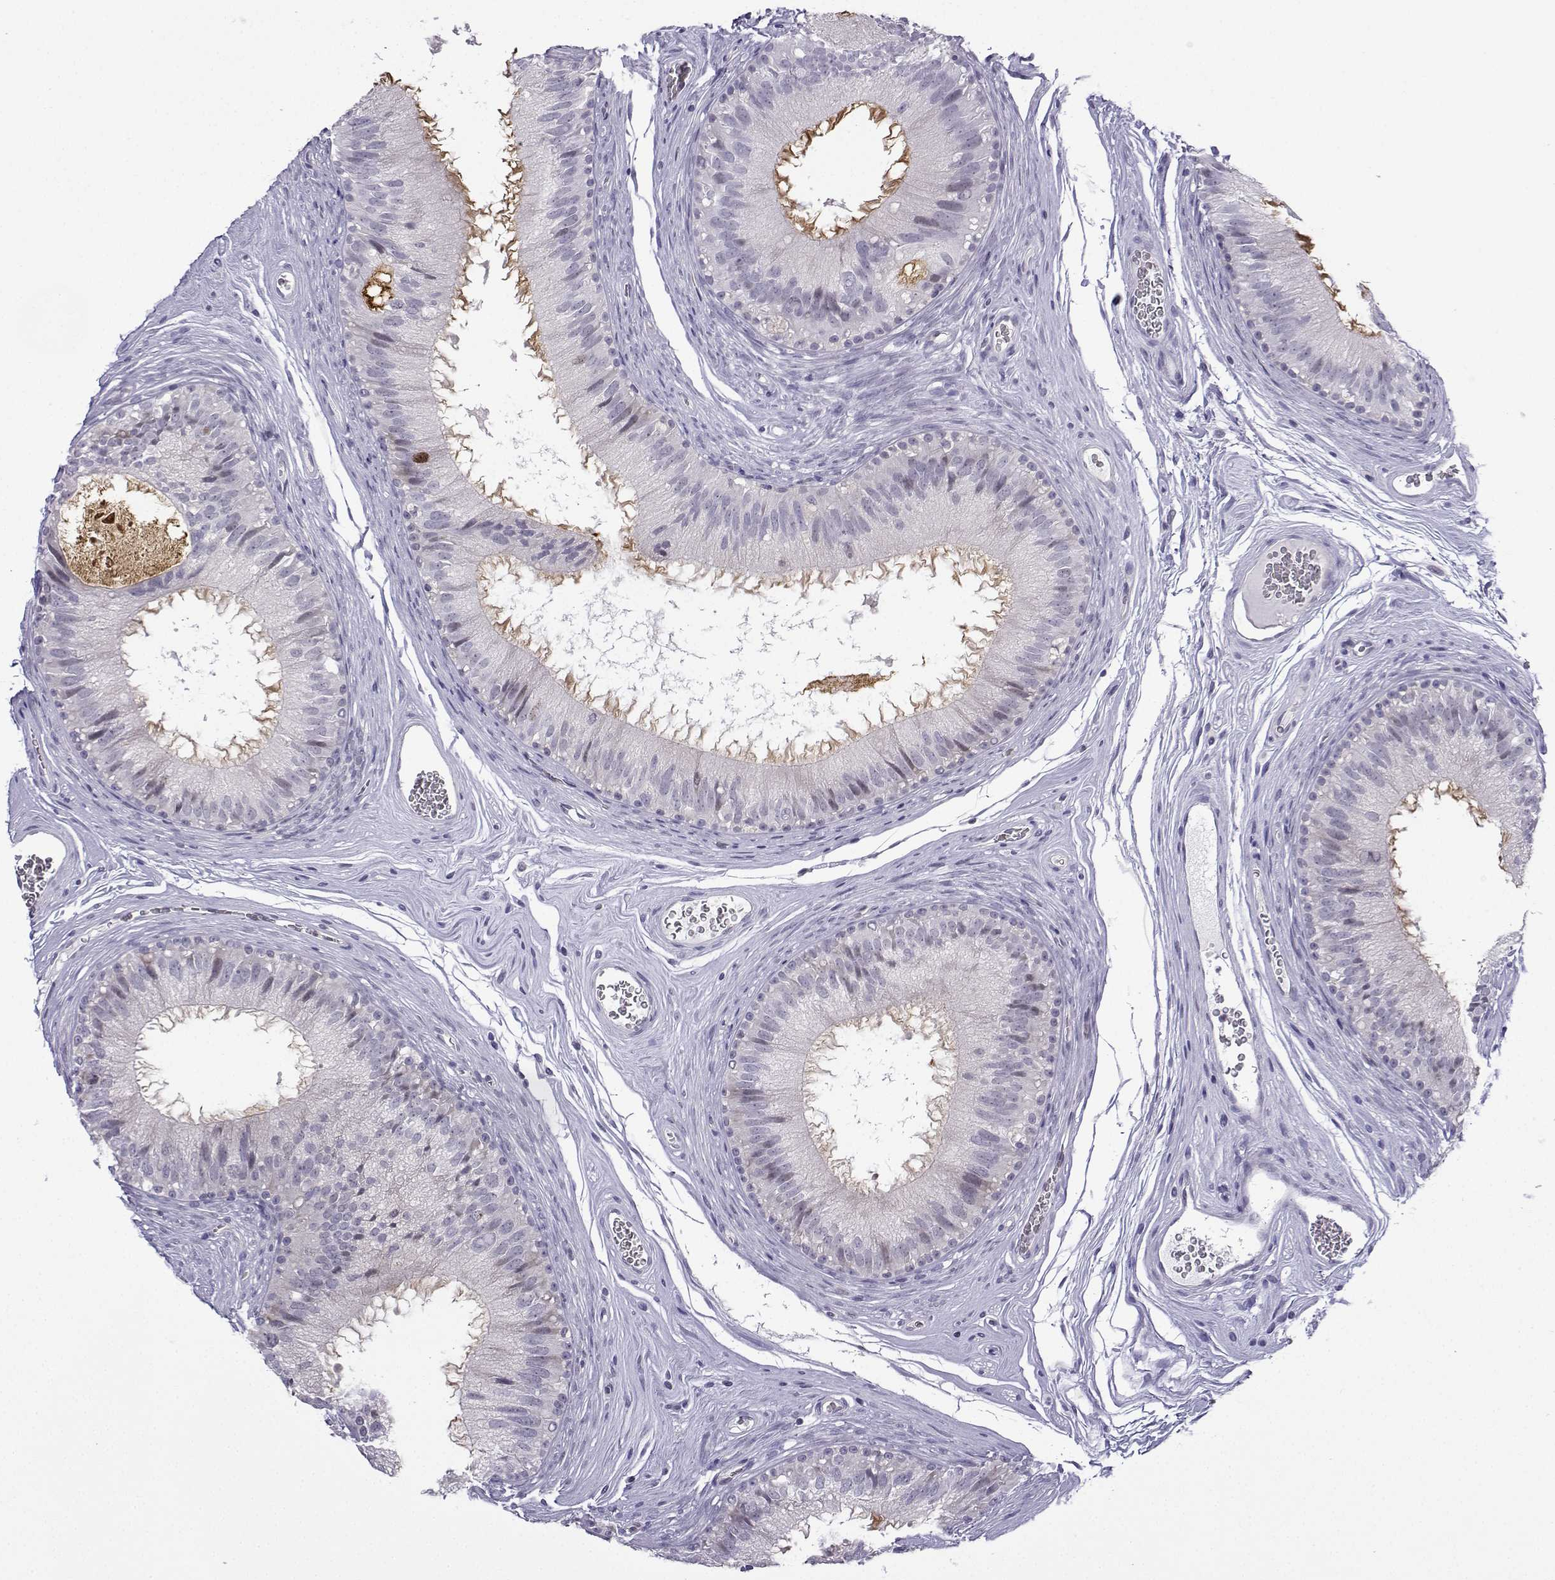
{"staining": {"intensity": "moderate", "quantity": "<25%", "location": "cytoplasmic/membranous"}, "tissue": "epididymis", "cell_type": "Glandular cells", "image_type": "normal", "snomed": [{"axis": "morphology", "description": "Normal tissue, NOS"}, {"axis": "topography", "description": "Epididymis"}], "caption": "This photomicrograph demonstrates immunohistochemistry (IHC) staining of benign epididymis, with low moderate cytoplasmic/membranous expression in about <25% of glandular cells.", "gene": "INCENP", "patient": {"sex": "male", "age": 37}}